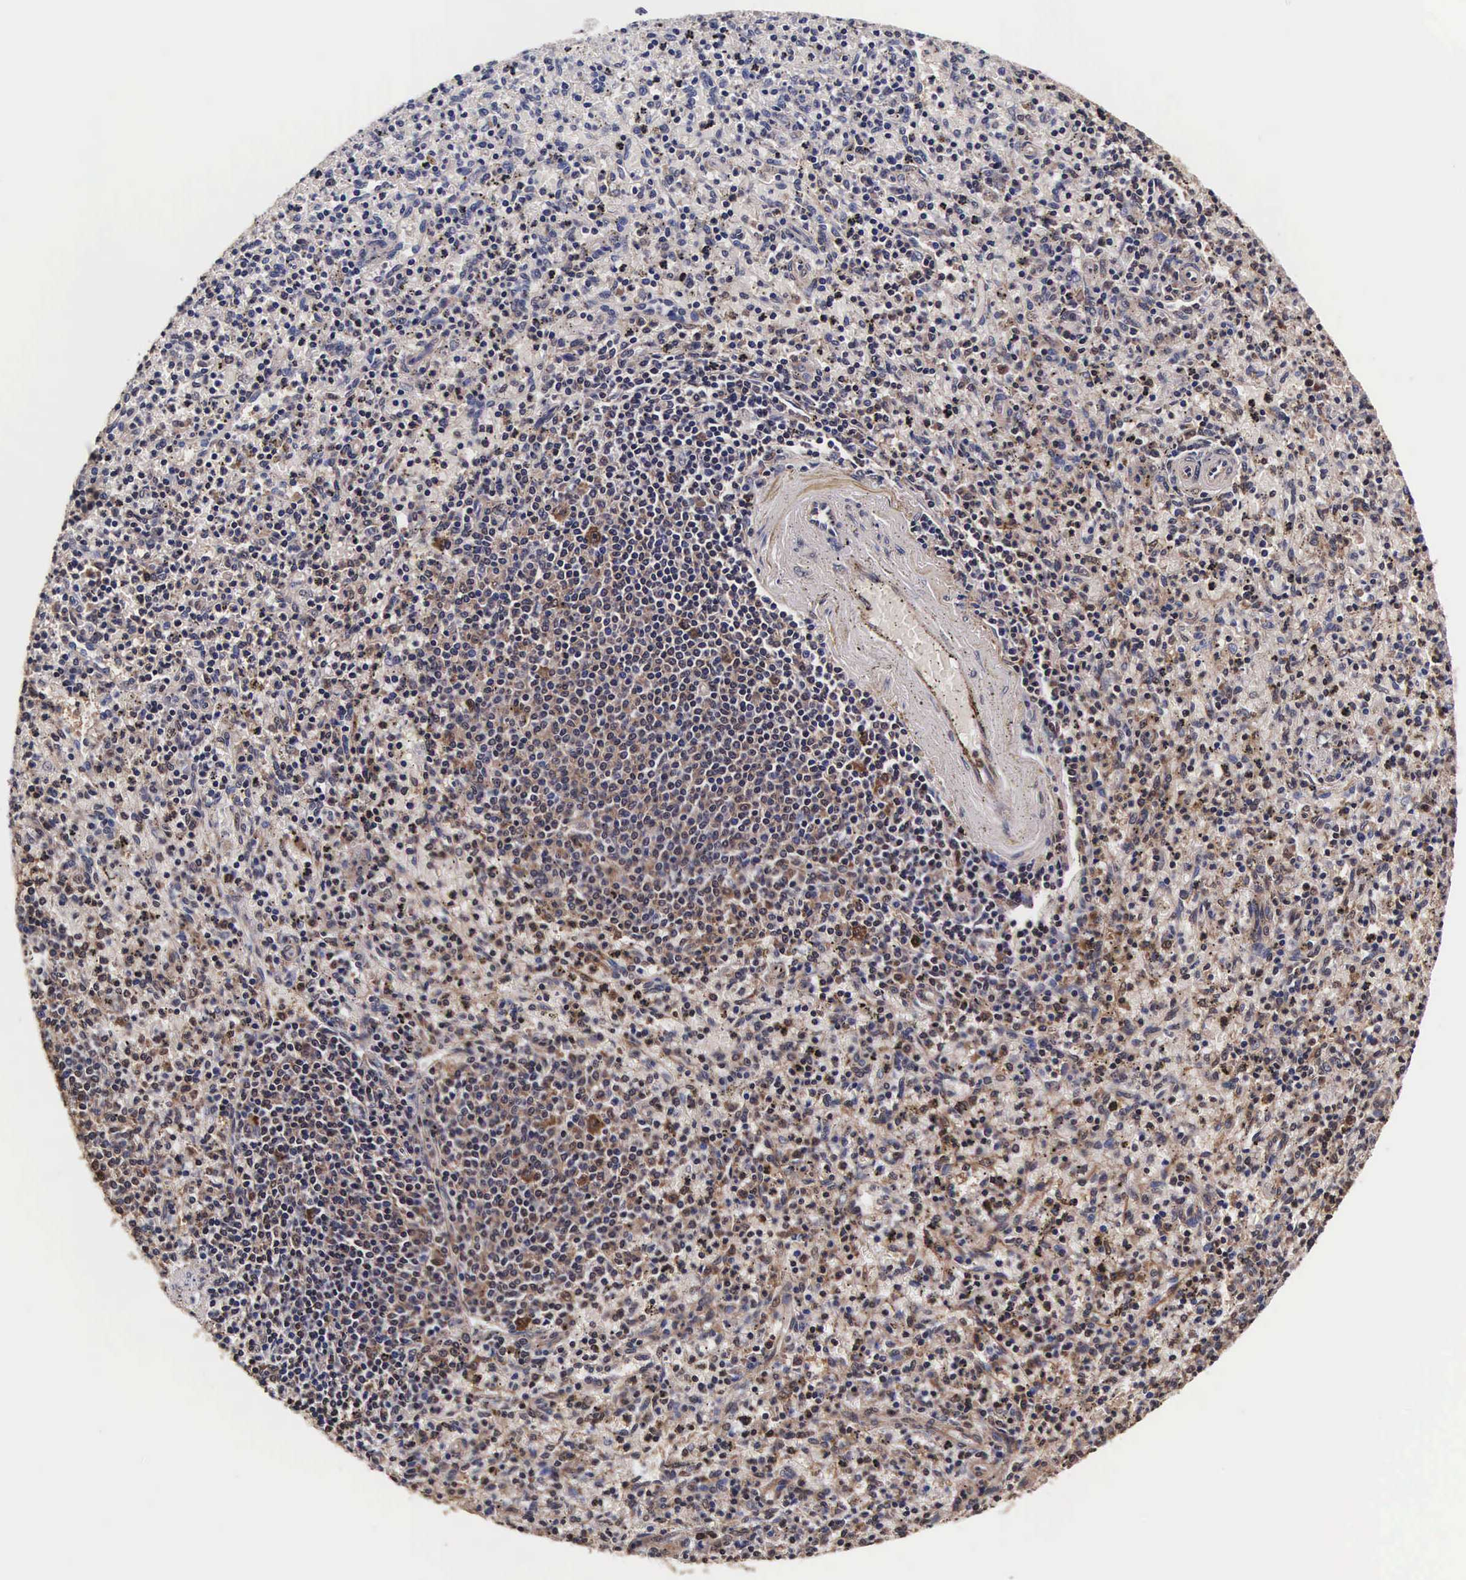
{"staining": {"intensity": "strong", "quantity": ">75%", "location": "cytoplasmic/membranous,nuclear"}, "tissue": "spleen", "cell_type": "Cells in red pulp", "image_type": "normal", "snomed": [{"axis": "morphology", "description": "Normal tissue, NOS"}, {"axis": "topography", "description": "Spleen"}], "caption": "DAB immunohistochemical staining of unremarkable human spleen demonstrates strong cytoplasmic/membranous,nuclear protein positivity in approximately >75% of cells in red pulp.", "gene": "TECPR2", "patient": {"sex": "male", "age": 72}}